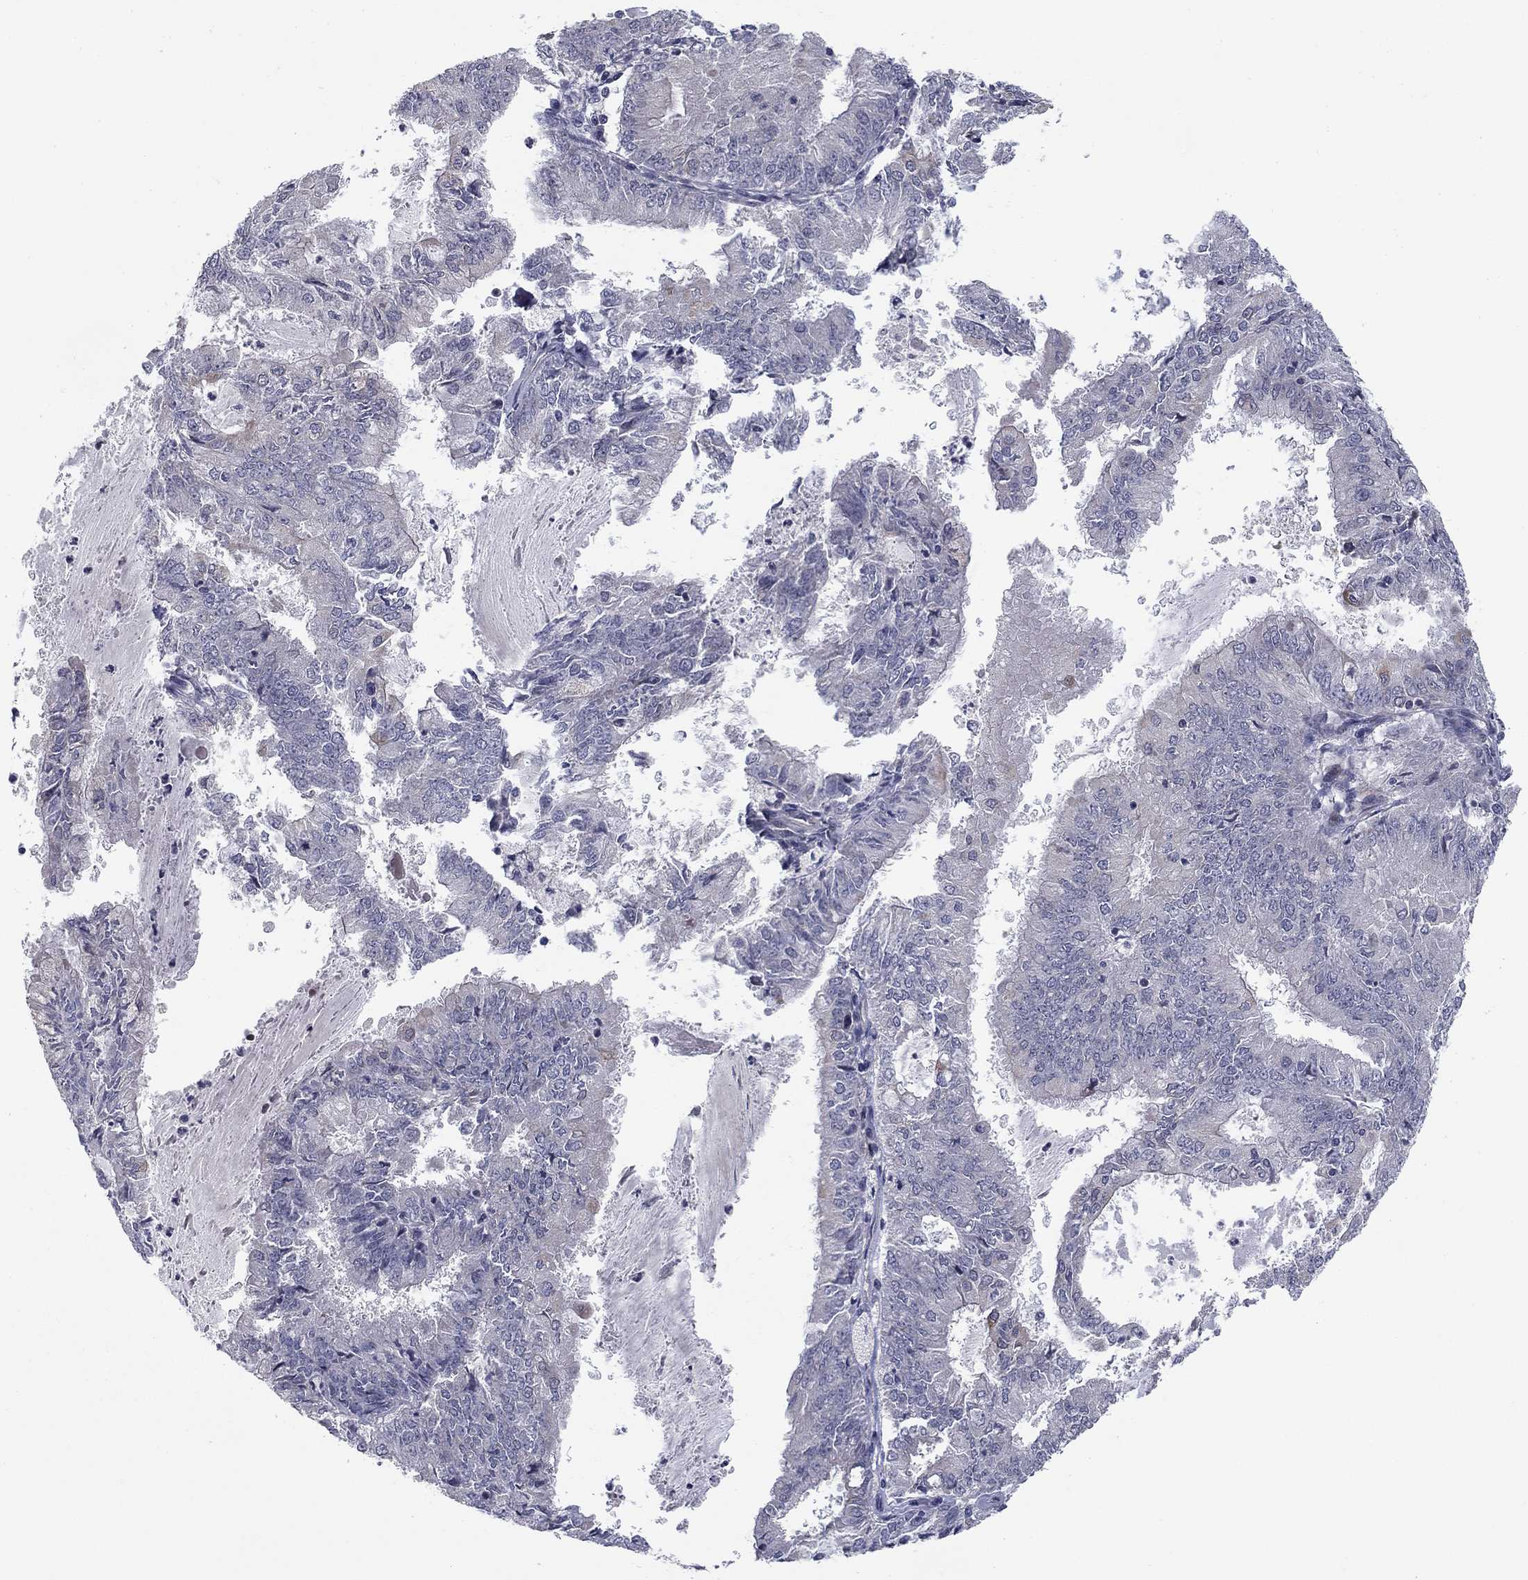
{"staining": {"intensity": "negative", "quantity": "none", "location": "none"}, "tissue": "endometrial cancer", "cell_type": "Tumor cells", "image_type": "cancer", "snomed": [{"axis": "morphology", "description": "Adenocarcinoma, NOS"}, {"axis": "topography", "description": "Endometrium"}], "caption": "This is a image of immunohistochemistry staining of endometrial cancer, which shows no expression in tumor cells. (Stains: DAB (3,3'-diaminobenzidine) IHC with hematoxylin counter stain, Microscopy: brightfield microscopy at high magnification).", "gene": "BCL11A", "patient": {"sex": "female", "age": 57}}